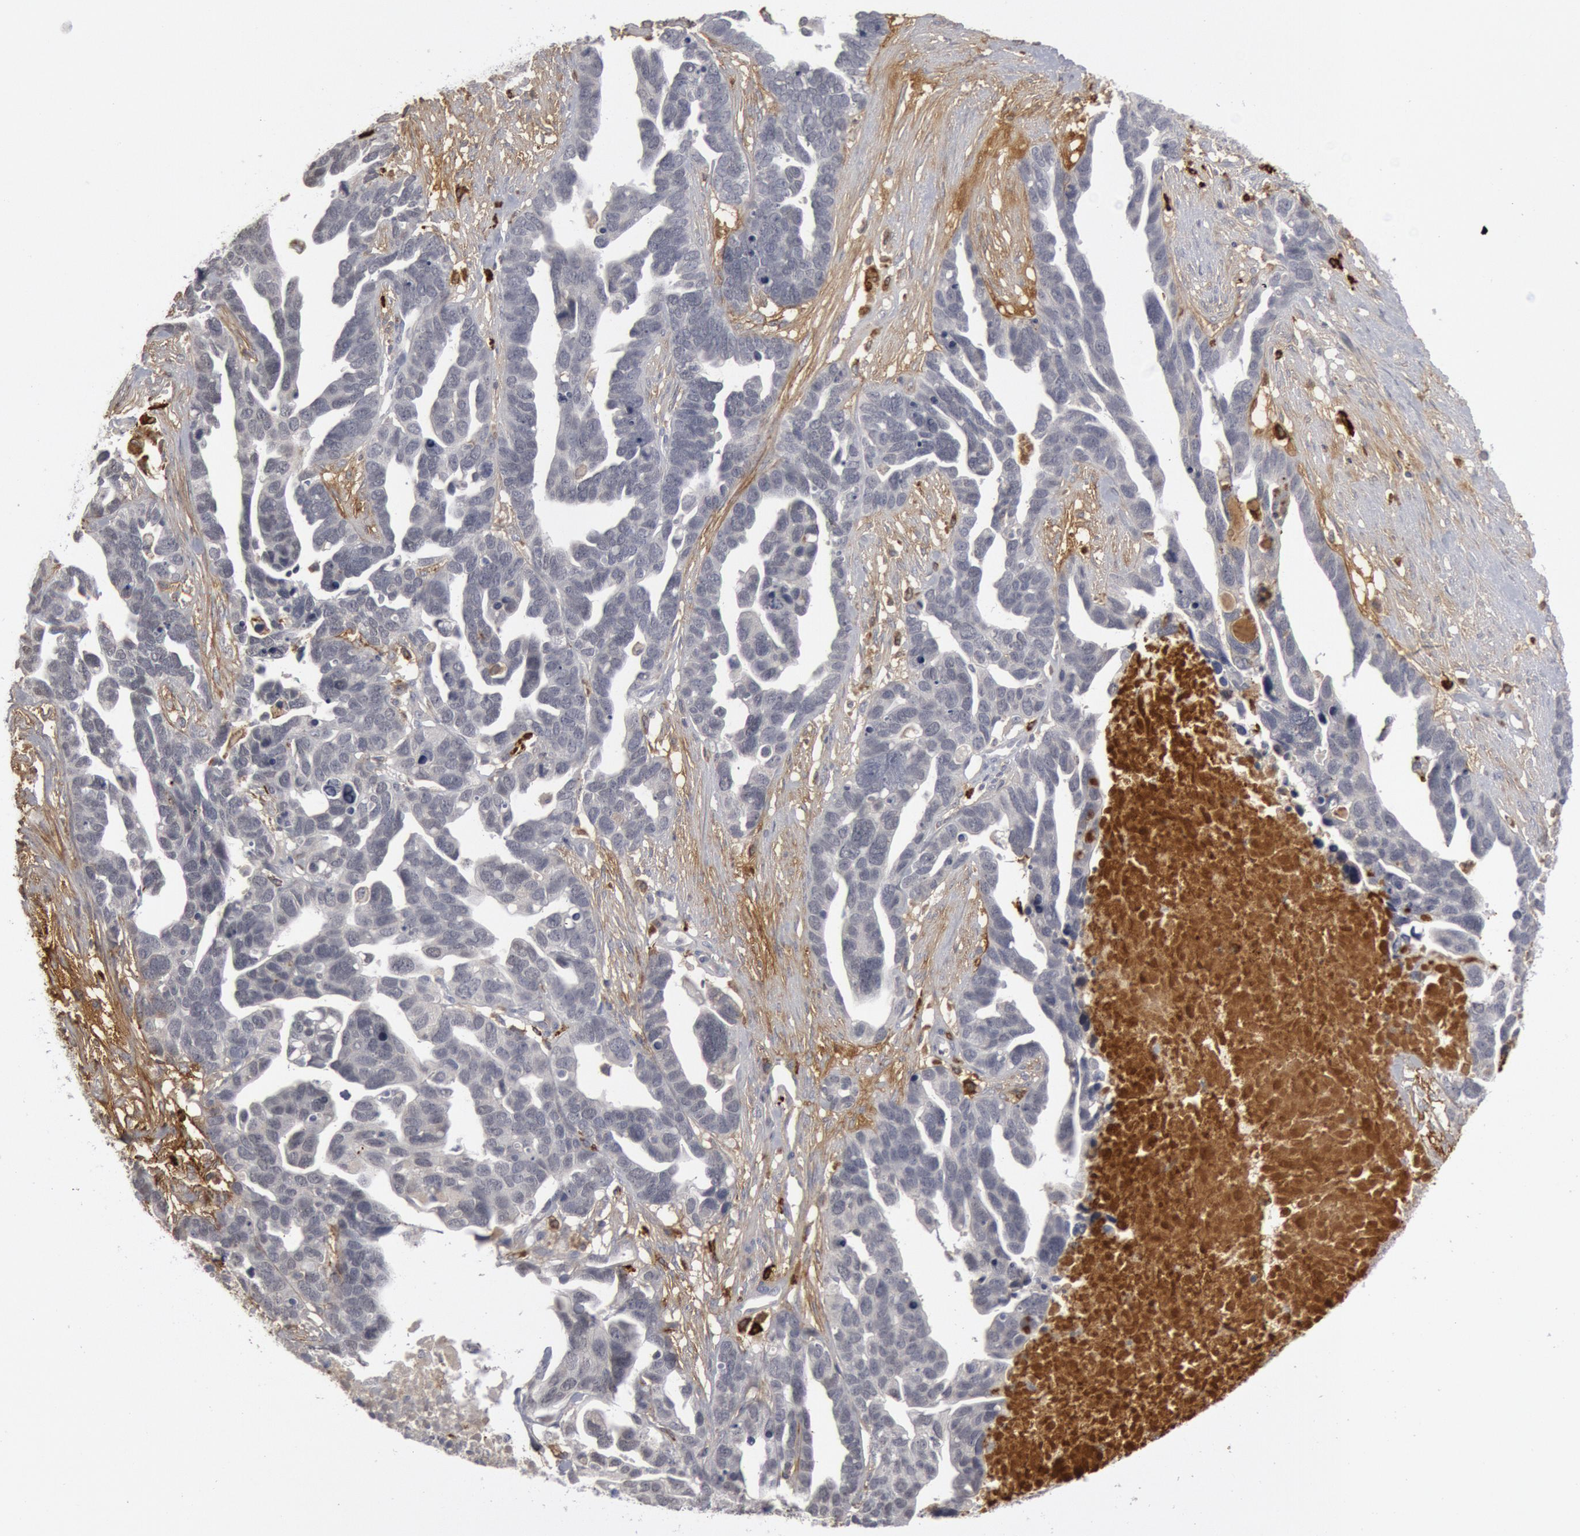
{"staining": {"intensity": "negative", "quantity": "none", "location": "none"}, "tissue": "ovarian cancer", "cell_type": "Tumor cells", "image_type": "cancer", "snomed": [{"axis": "morphology", "description": "Cystadenocarcinoma, serous, NOS"}, {"axis": "topography", "description": "Ovary"}], "caption": "Image shows no significant protein staining in tumor cells of ovarian cancer (serous cystadenocarcinoma). Nuclei are stained in blue.", "gene": "C1QC", "patient": {"sex": "female", "age": 54}}